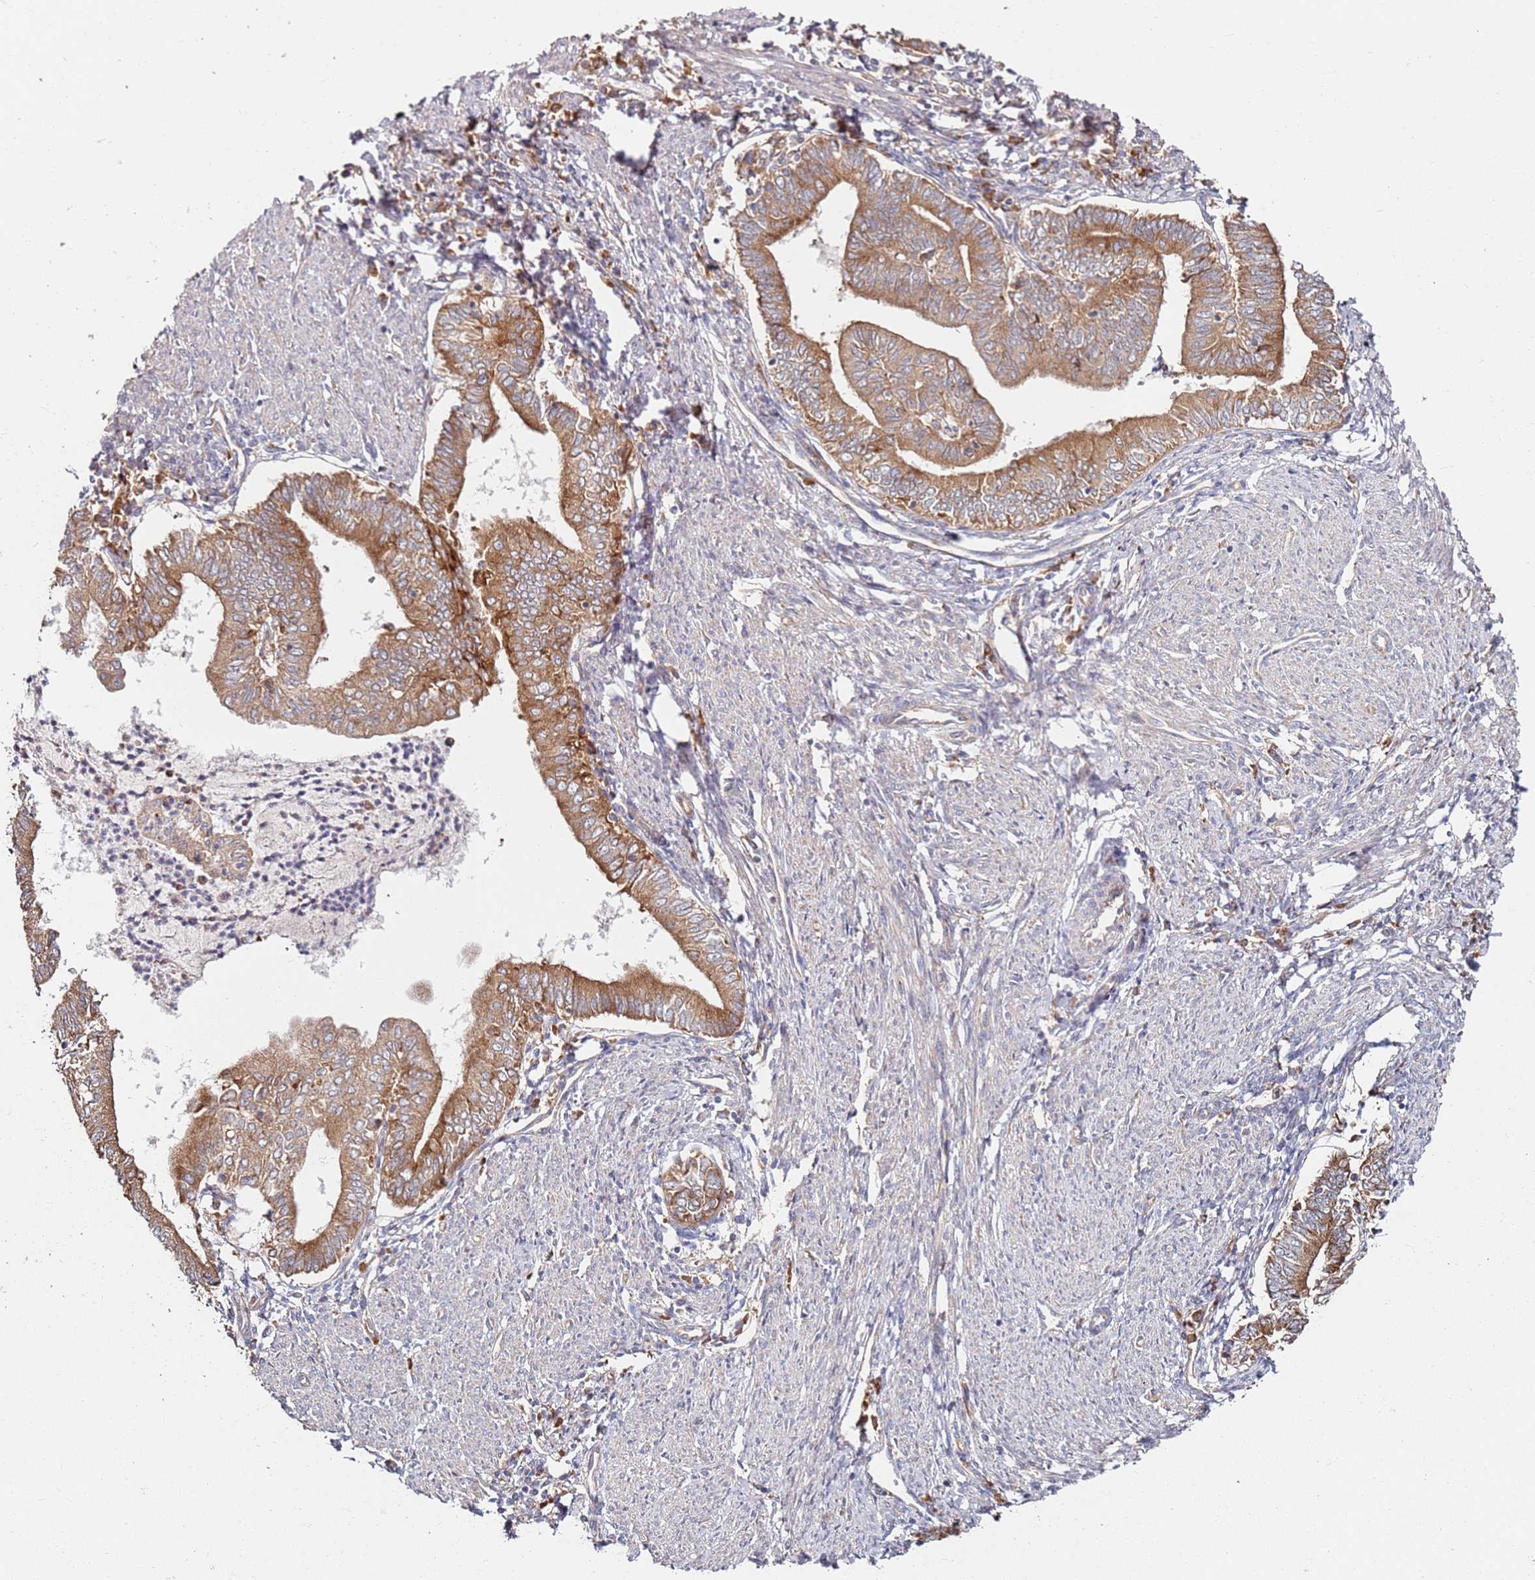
{"staining": {"intensity": "moderate", "quantity": ">75%", "location": "cytoplasmic/membranous"}, "tissue": "endometrial cancer", "cell_type": "Tumor cells", "image_type": "cancer", "snomed": [{"axis": "morphology", "description": "Adenocarcinoma, NOS"}, {"axis": "topography", "description": "Endometrium"}], "caption": "Endometrial cancer (adenocarcinoma) stained with DAB (3,3'-diaminobenzidine) immunohistochemistry shows medium levels of moderate cytoplasmic/membranous expression in approximately >75% of tumor cells.", "gene": "RPS3A", "patient": {"sex": "female", "age": 66}}